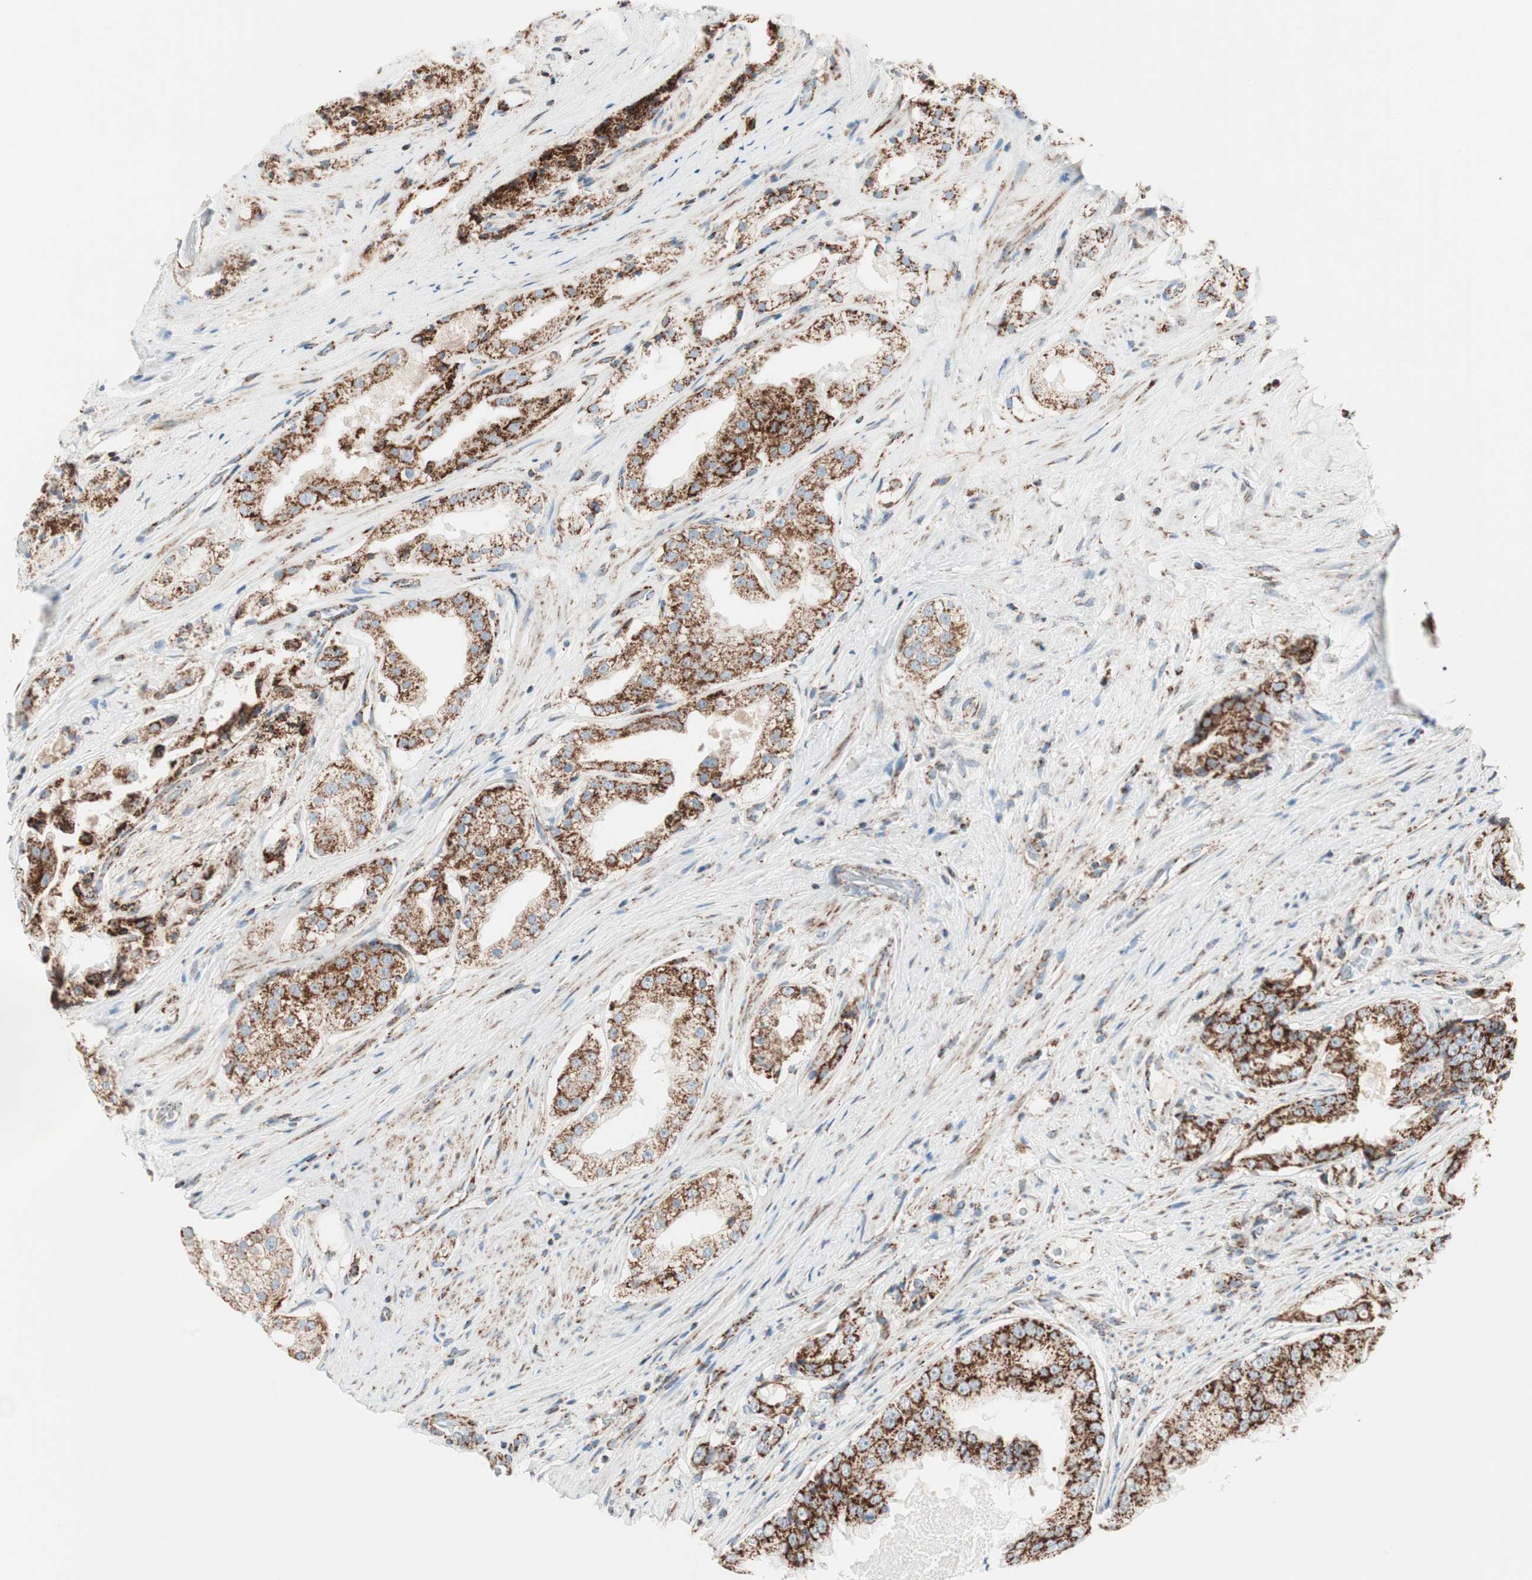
{"staining": {"intensity": "strong", "quantity": ">75%", "location": "cytoplasmic/membranous"}, "tissue": "prostate cancer", "cell_type": "Tumor cells", "image_type": "cancer", "snomed": [{"axis": "morphology", "description": "Adenocarcinoma, High grade"}, {"axis": "topography", "description": "Prostate"}], "caption": "Adenocarcinoma (high-grade) (prostate) stained with DAB (3,3'-diaminobenzidine) immunohistochemistry (IHC) displays high levels of strong cytoplasmic/membranous staining in approximately >75% of tumor cells.", "gene": "TOMM20", "patient": {"sex": "male", "age": 73}}